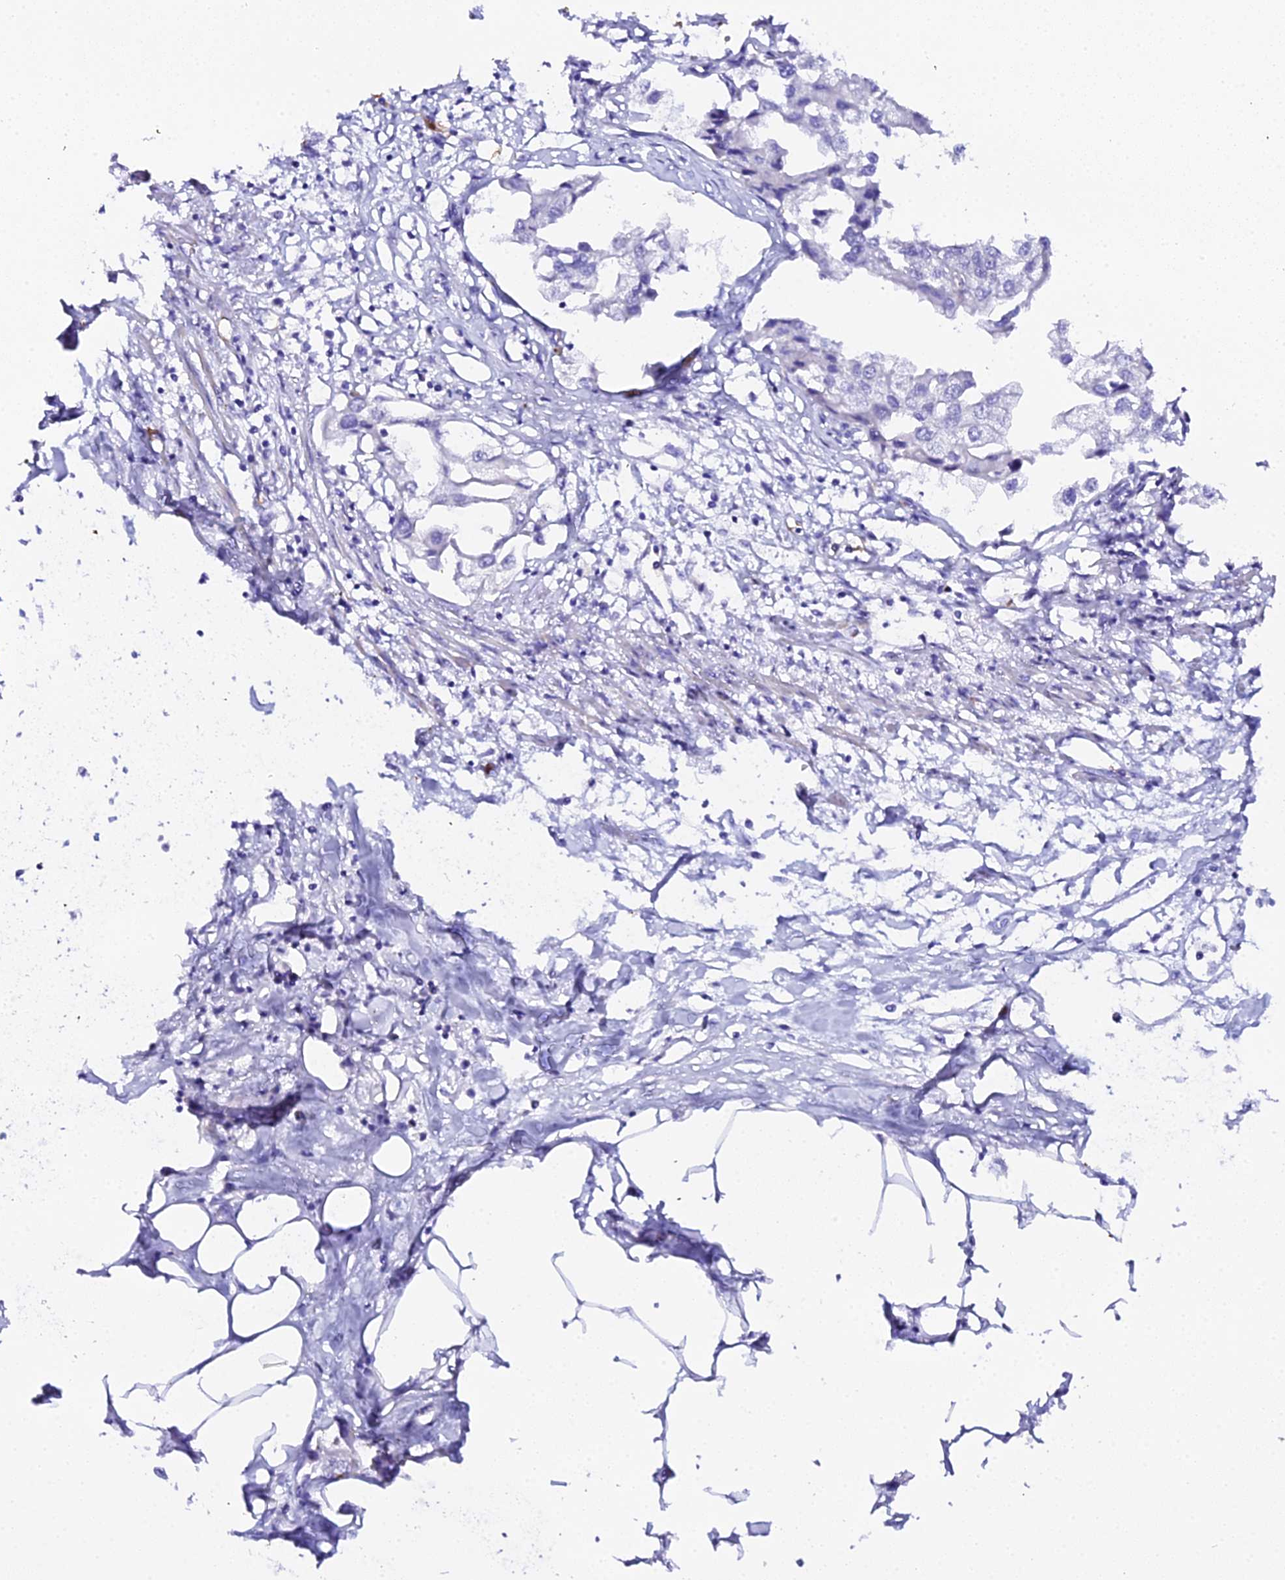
{"staining": {"intensity": "negative", "quantity": "none", "location": "none"}, "tissue": "urothelial cancer", "cell_type": "Tumor cells", "image_type": "cancer", "snomed": [{"axis": "morphology", "description": "Urothelial carcinoma, High grade"}, {"axis": "topography", "description": "Urinary bladder"}], "caption": "This histopathology image is of high-grade urothelial carcinoma stained with IHC to label a protein in brown with the nuclei are counter-stained blue. There is no staining in tumor cells. (DAB (3,3'-diaminobenzidine) immunohistochemistry visualized using brightfield microscopy, high magnification).", "gene": "CFAP45", "patient": {"sex": "male", "age": 64}}